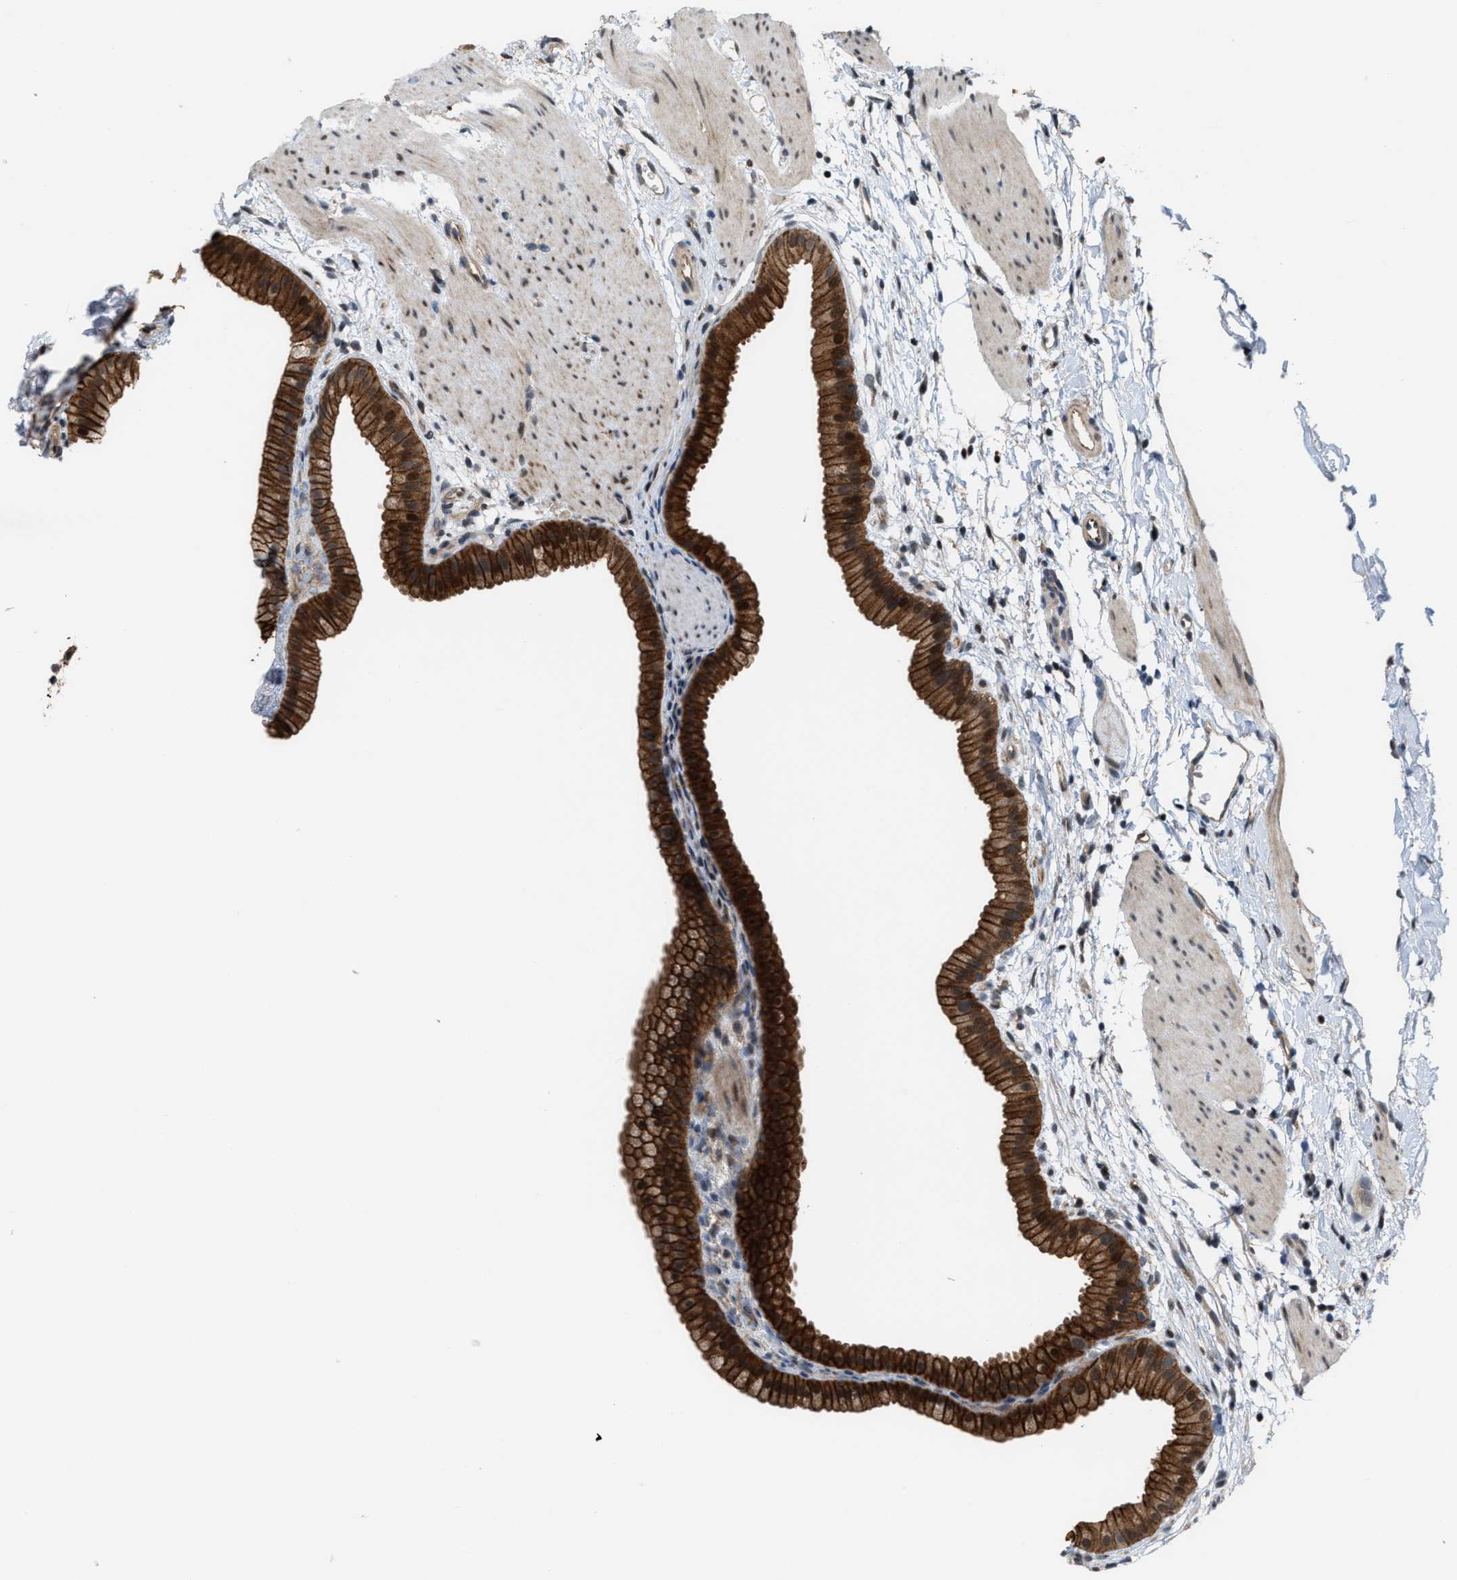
{"staining": {"intensity": "strong", "quantity": ">75%", "location": "cytoplasmic/membranous"}, "tissue": "gallbladder", "cell_type": "Glandular cells", "image_type": "normal", "snomed": [{"axis": "morphology", "description": "Normal tissue, NOS"}, {"axis": "topography", "description": "Gallbladder"}], "caption": "Immunohistochemistry of benign gallbladder displays high levels of strong cytoplasmic/membranous staining in about >75% of glandular cells.", "gene": "RFFL", "patient": {"sex": "female", "age": 64}}